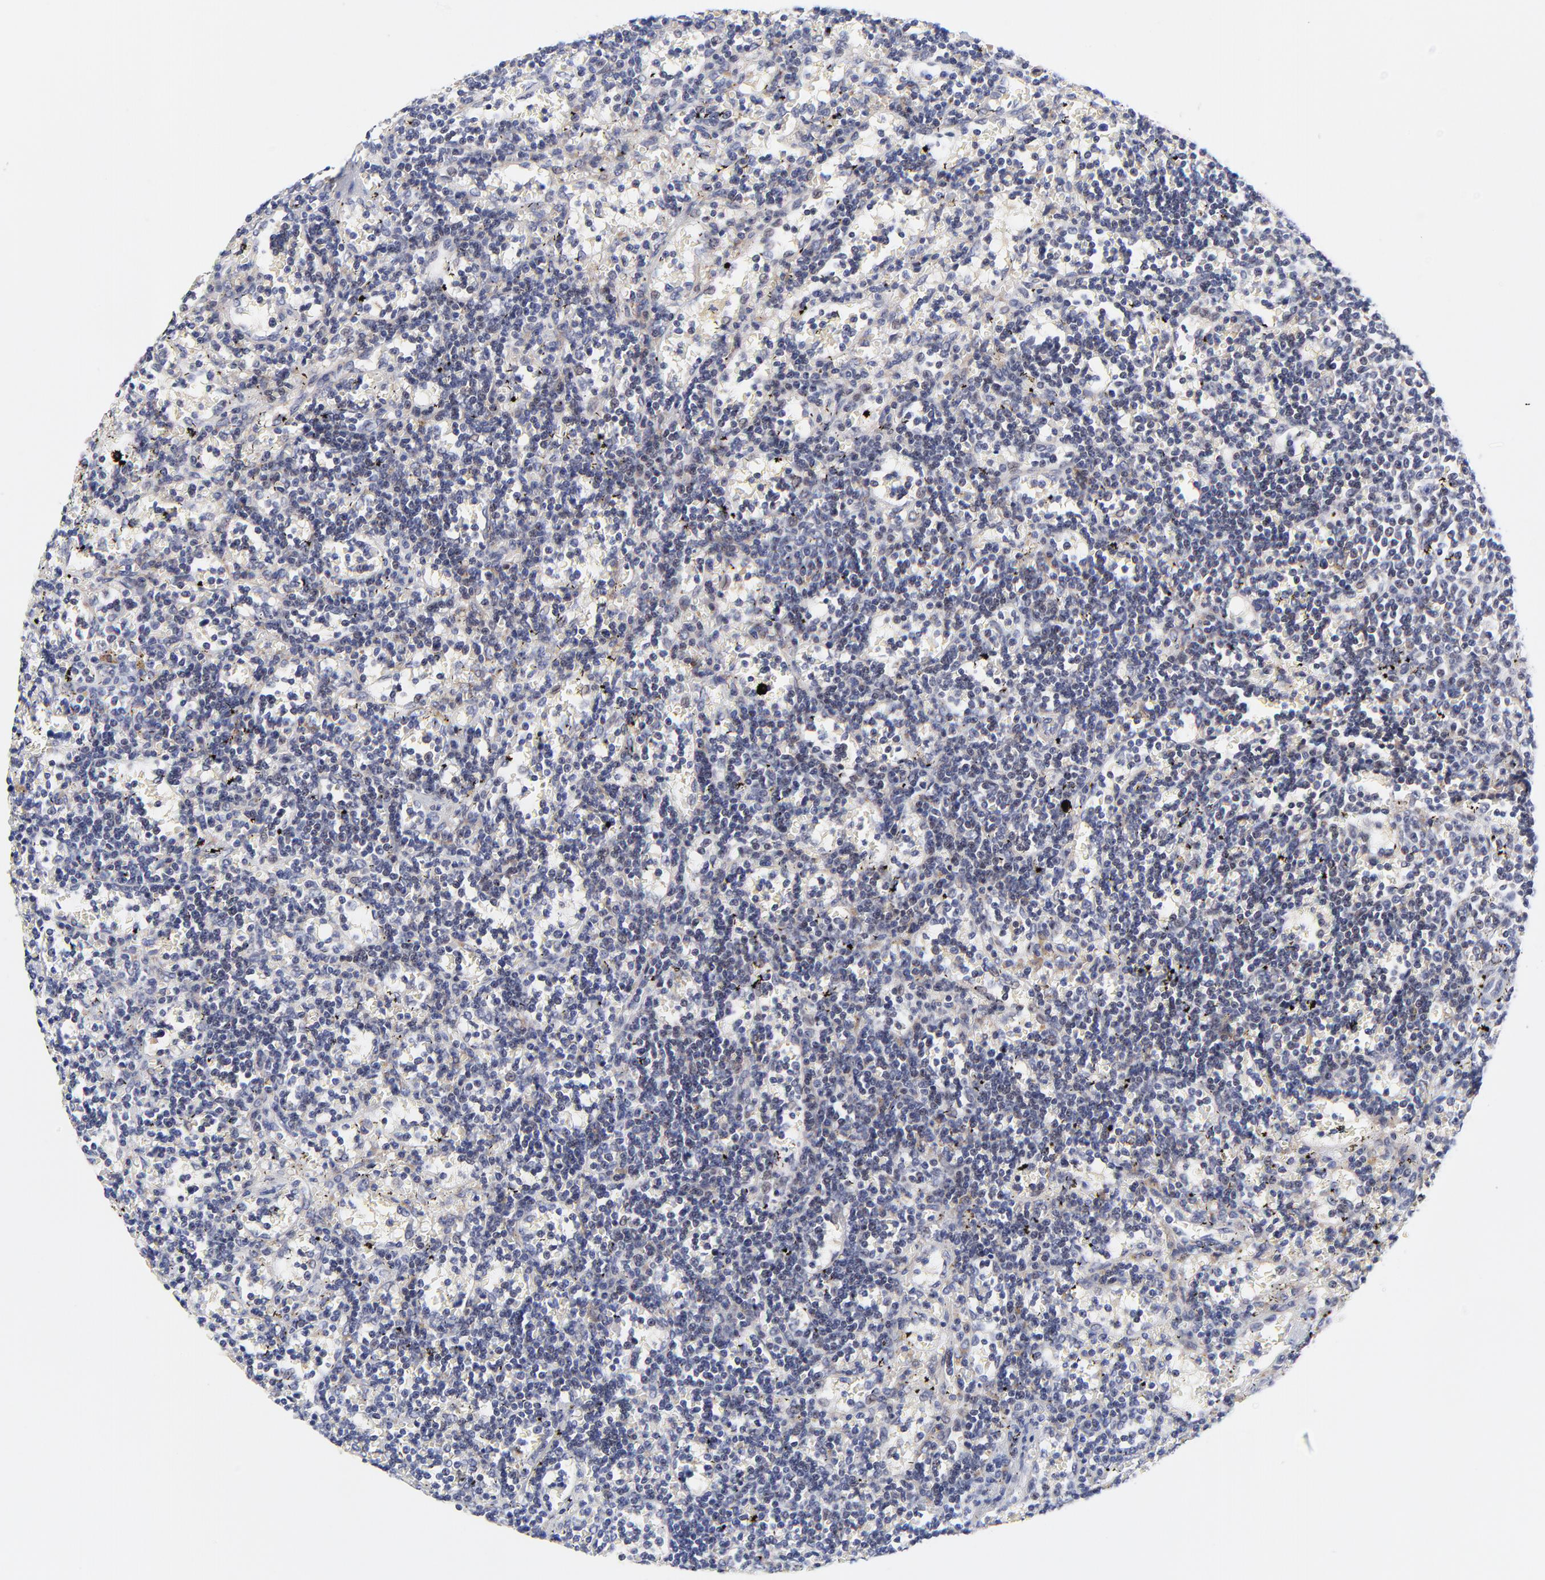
{"staining": {"intensity": "negative", "quantity": "none", "location": "none"}, "tissue": "lymphoma", "cell_type": "Tumor cells", "image_type": "cancer", "snomed": [{"axis": "morphology", "description": "Malignant lymphoma, non-Hodgkin's type, Low grade"}, {"axis": "topography", "description": "Spleen"}], "caption": "Protein analysis of malignant lymphoma, non-Hodgkin's type (low-grade) displays no significant expression in tumor cells. (Stains: DAB immunohistochemistry (IHC) with hematoxylin counter stain, Microscopy: brightfield microscopy at high magnification).", "gene": "AFF2", "patient": {"sex": "male", "age": 60}}